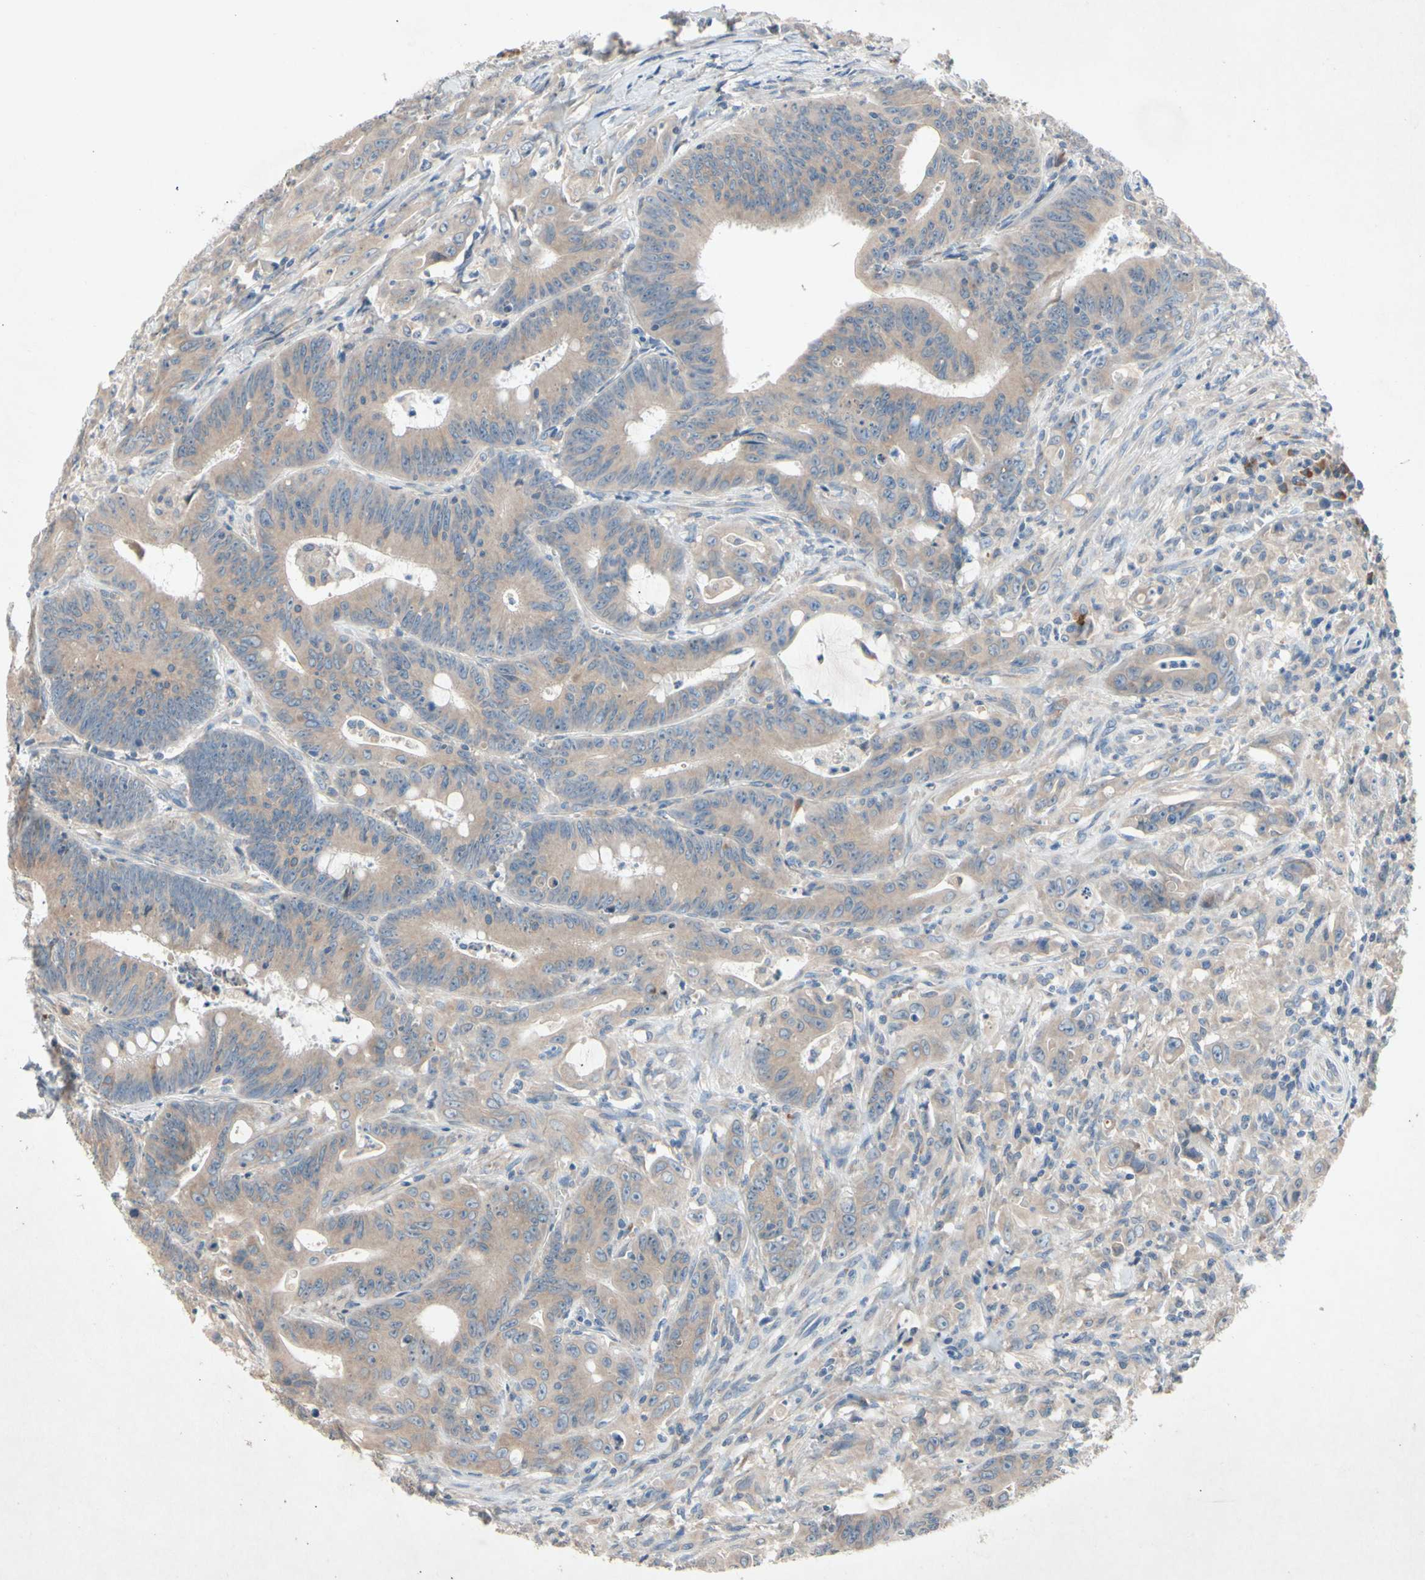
{"staining": {"intensity": "moderate", "quantity": ">75%", "location": "cytoplasmic/membranous"}, "tissue": "colorectal cancer", "cell_type": "Tumor cells", "image_type": "cancer", "snomed": [{"axis": "morphology", "description": "Adenocarcinoma, NOS"}, {"axis": "topography", "description": "Colon"}], "caption": "This is a photomicrograph of immunohistochemistry staining of colorectal cancer (adenocarcinoma), which shows moderate expression in the cytoplasmic/membranous of tumor cells.", "gene": "PRDX4", "patient": {"sex": "male", "age": 45}}